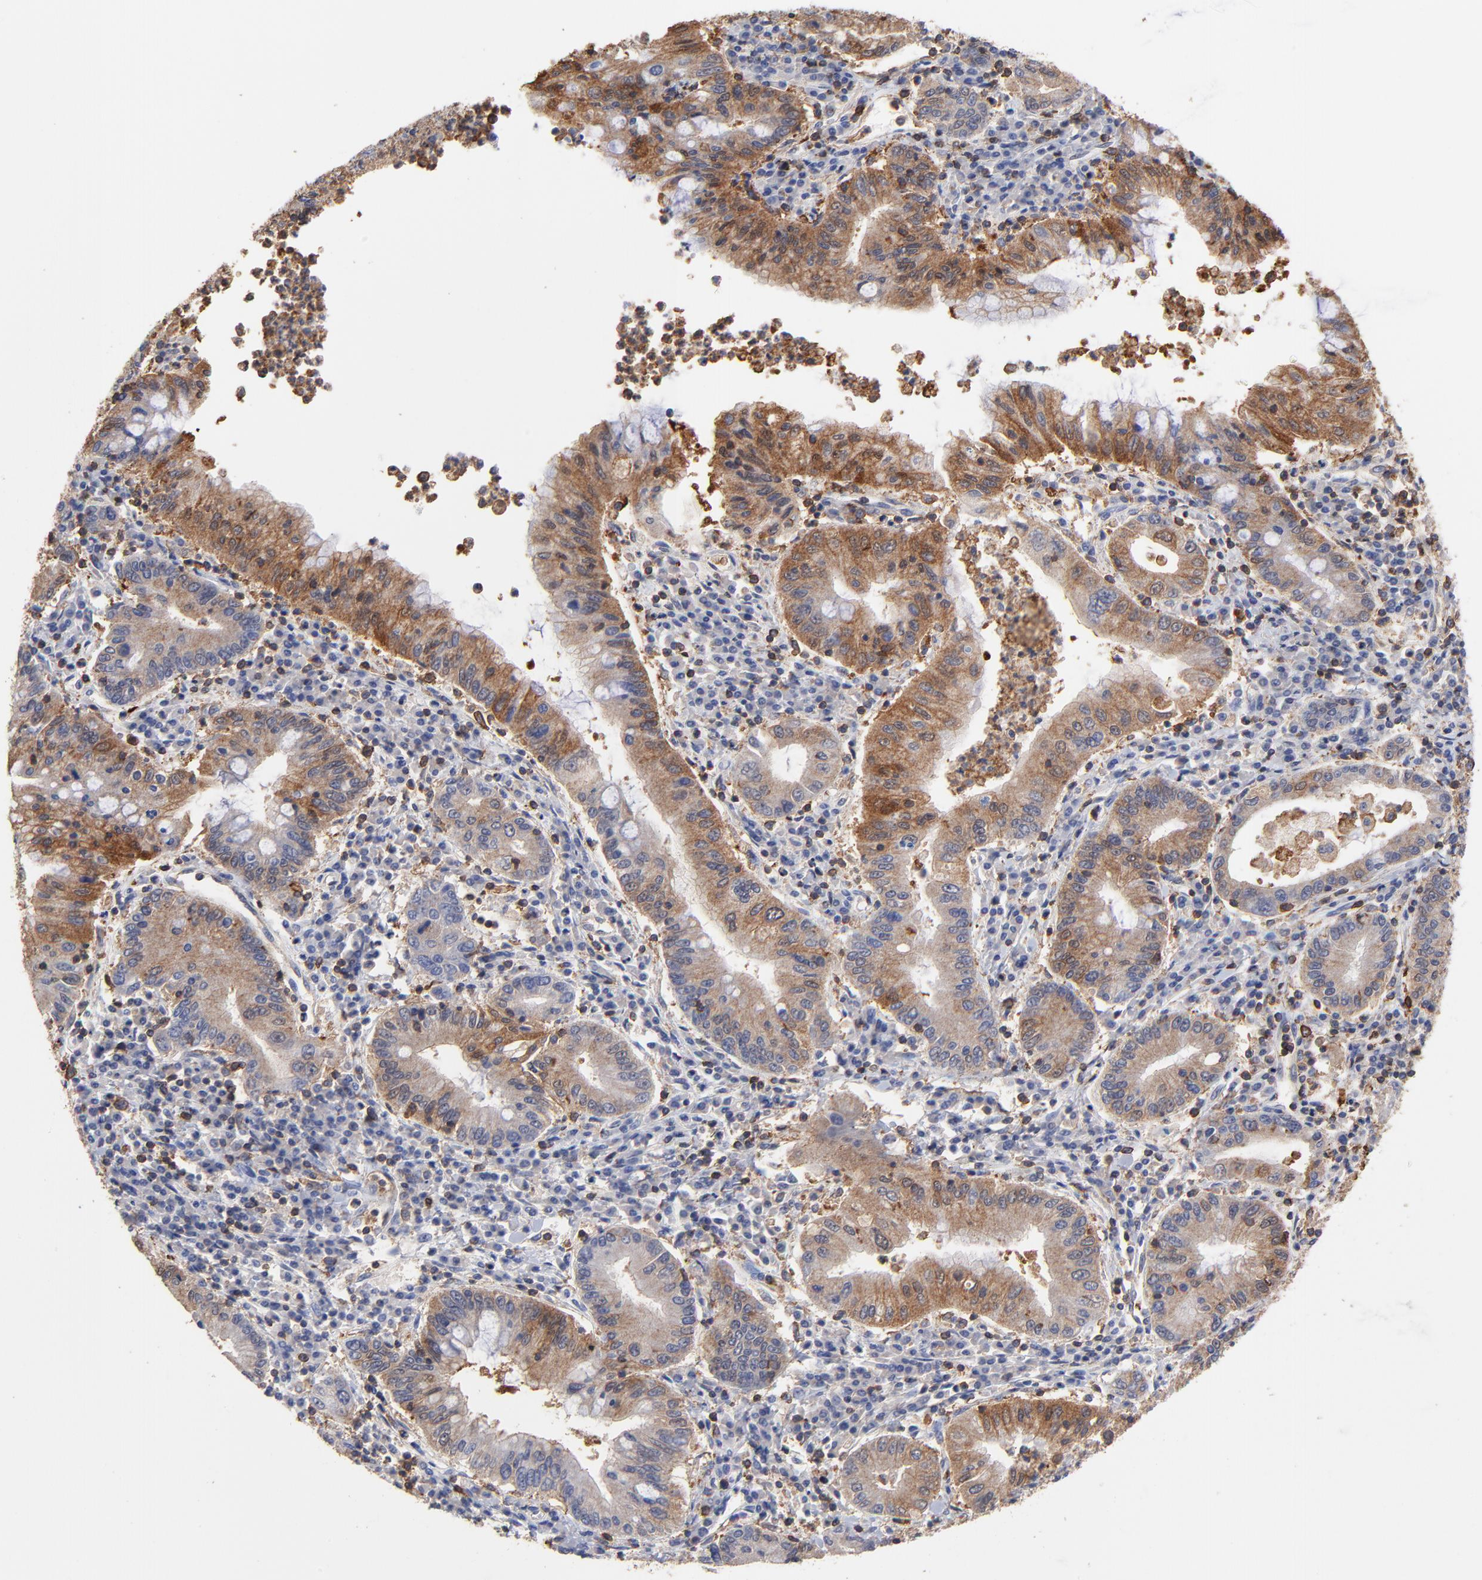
{"staining": {"intensity": "strong", "quantity": ">75%", "location": "cytoplasmic/membranous"}, "tissue": "stomach cancer", "cell_type": "Tumor cells", "image_type": "cancer", "snomed": [{"axis": "morphology", "description": "Normal tissue, NOS"}, {"axis": "morphology", "description": "Adenocarcinoma, NOS"}, {"axis": "topography", "description": "Esophagus"}, {"axis": "topography", "description": "Stomach, upper"}, {"axis": "topography", "description": "Peripheral nerve tissue"}], "caption": "Immunohistochemistry (IHC) photomicrograph of human stomach cancer stained for a protein (brown), which demonstrates high levels of strong cytoplasmic/membranous expression in about >75% of tumor cells.", "gene": "ASL", "patient": {"sex": "male", "age": 62}}